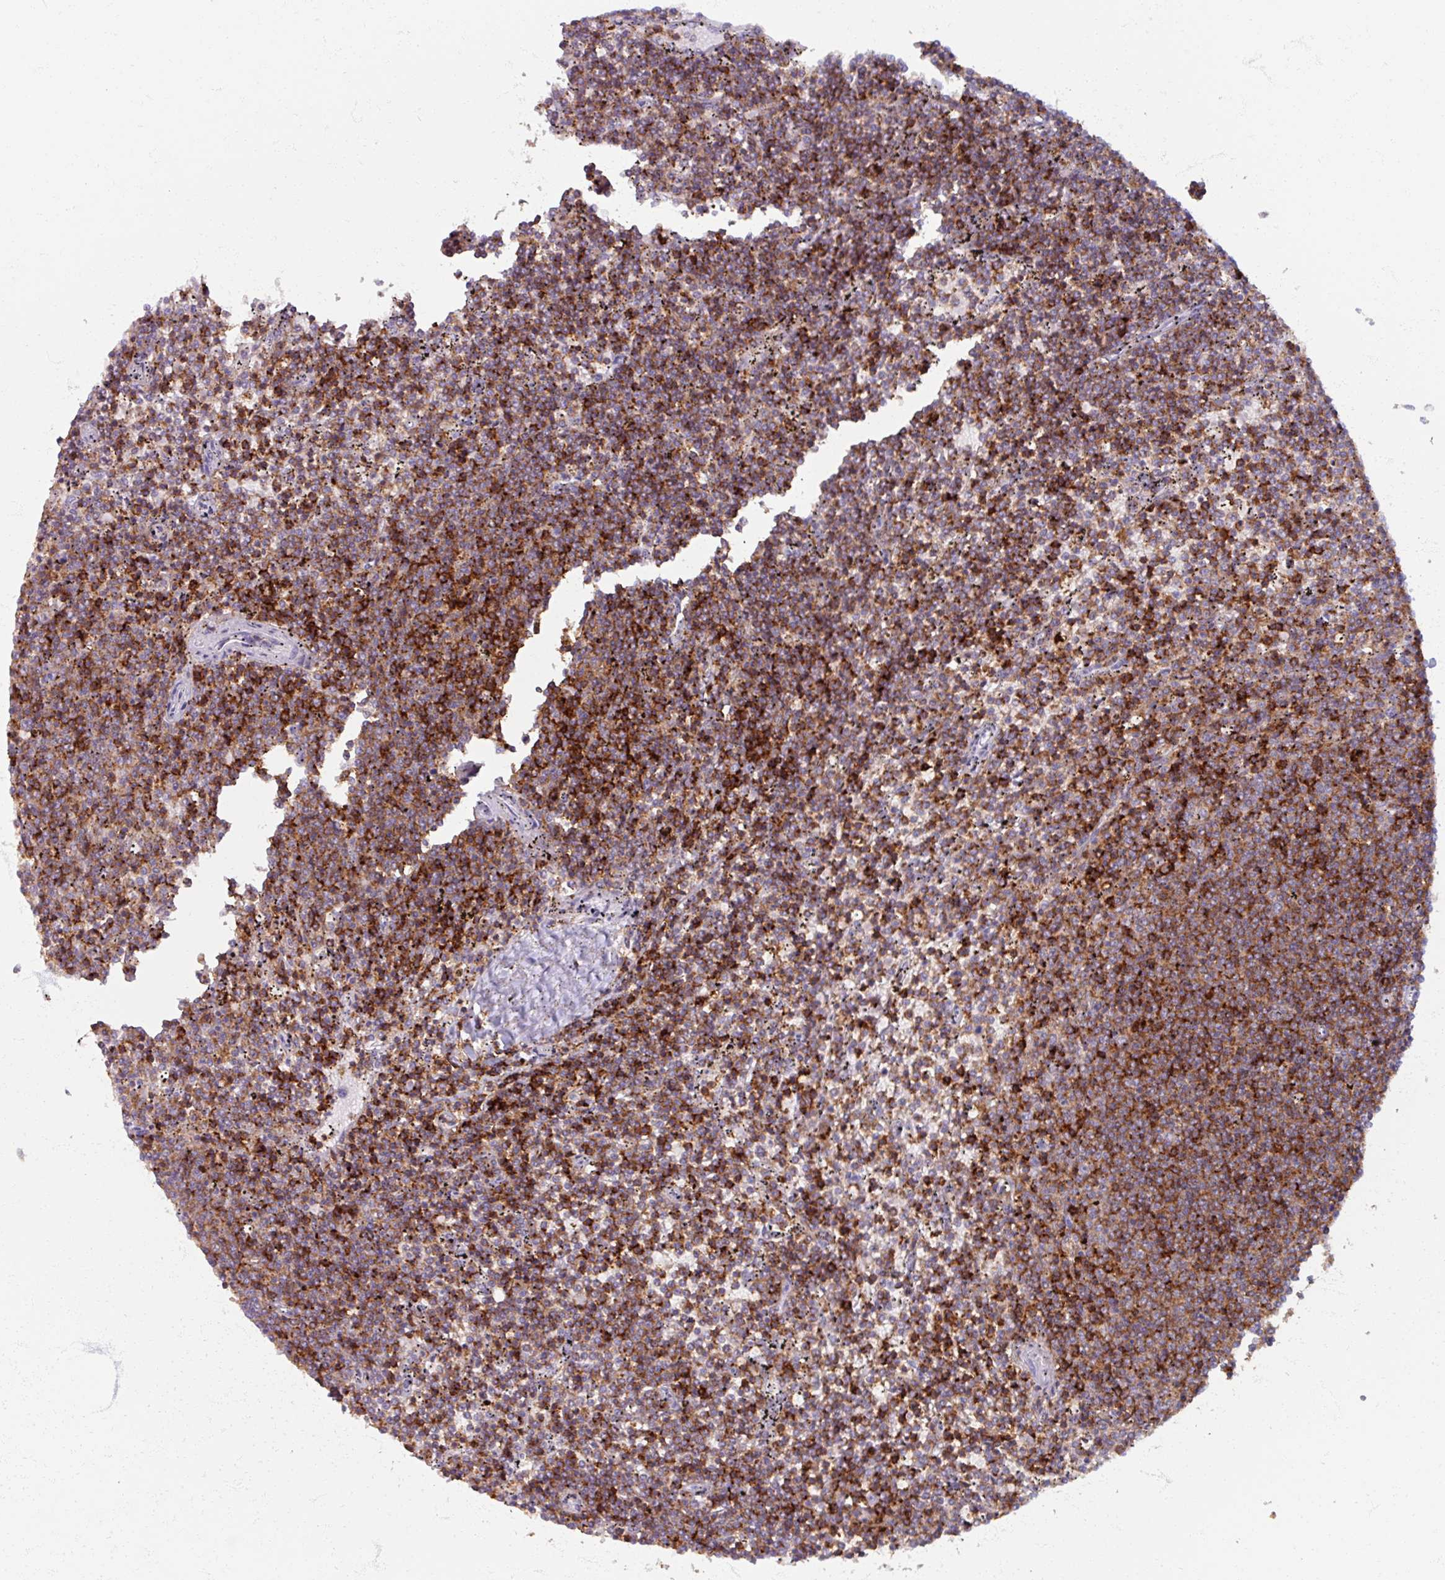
{"staining": {"intensity": "moderate", "quantity": ">75%", "location": "cytoplasmic/membranous"}, "tissue": "lymphoma", "cell_type": "Tumor cells", "image_type": "cancer", "snomed": [{"axis": "morphology", "description": "Malignant lymphoma, non-Hodgkin's type, Low grade"}, {"axis": "topography", "description": "Spleen"}], "caption": "Immunohistochemistry (IHC) (DAB (3,3'-diaminobenzidine)) staining of low-grade malignant lymphoma, non-Hodgkin's type demonstrates moderate cytoplasmic/membranous protein staining in approximately >75% of tumor cells.", "gene": "PTPRC", "patient": {"sex": "female", "age": 50}}